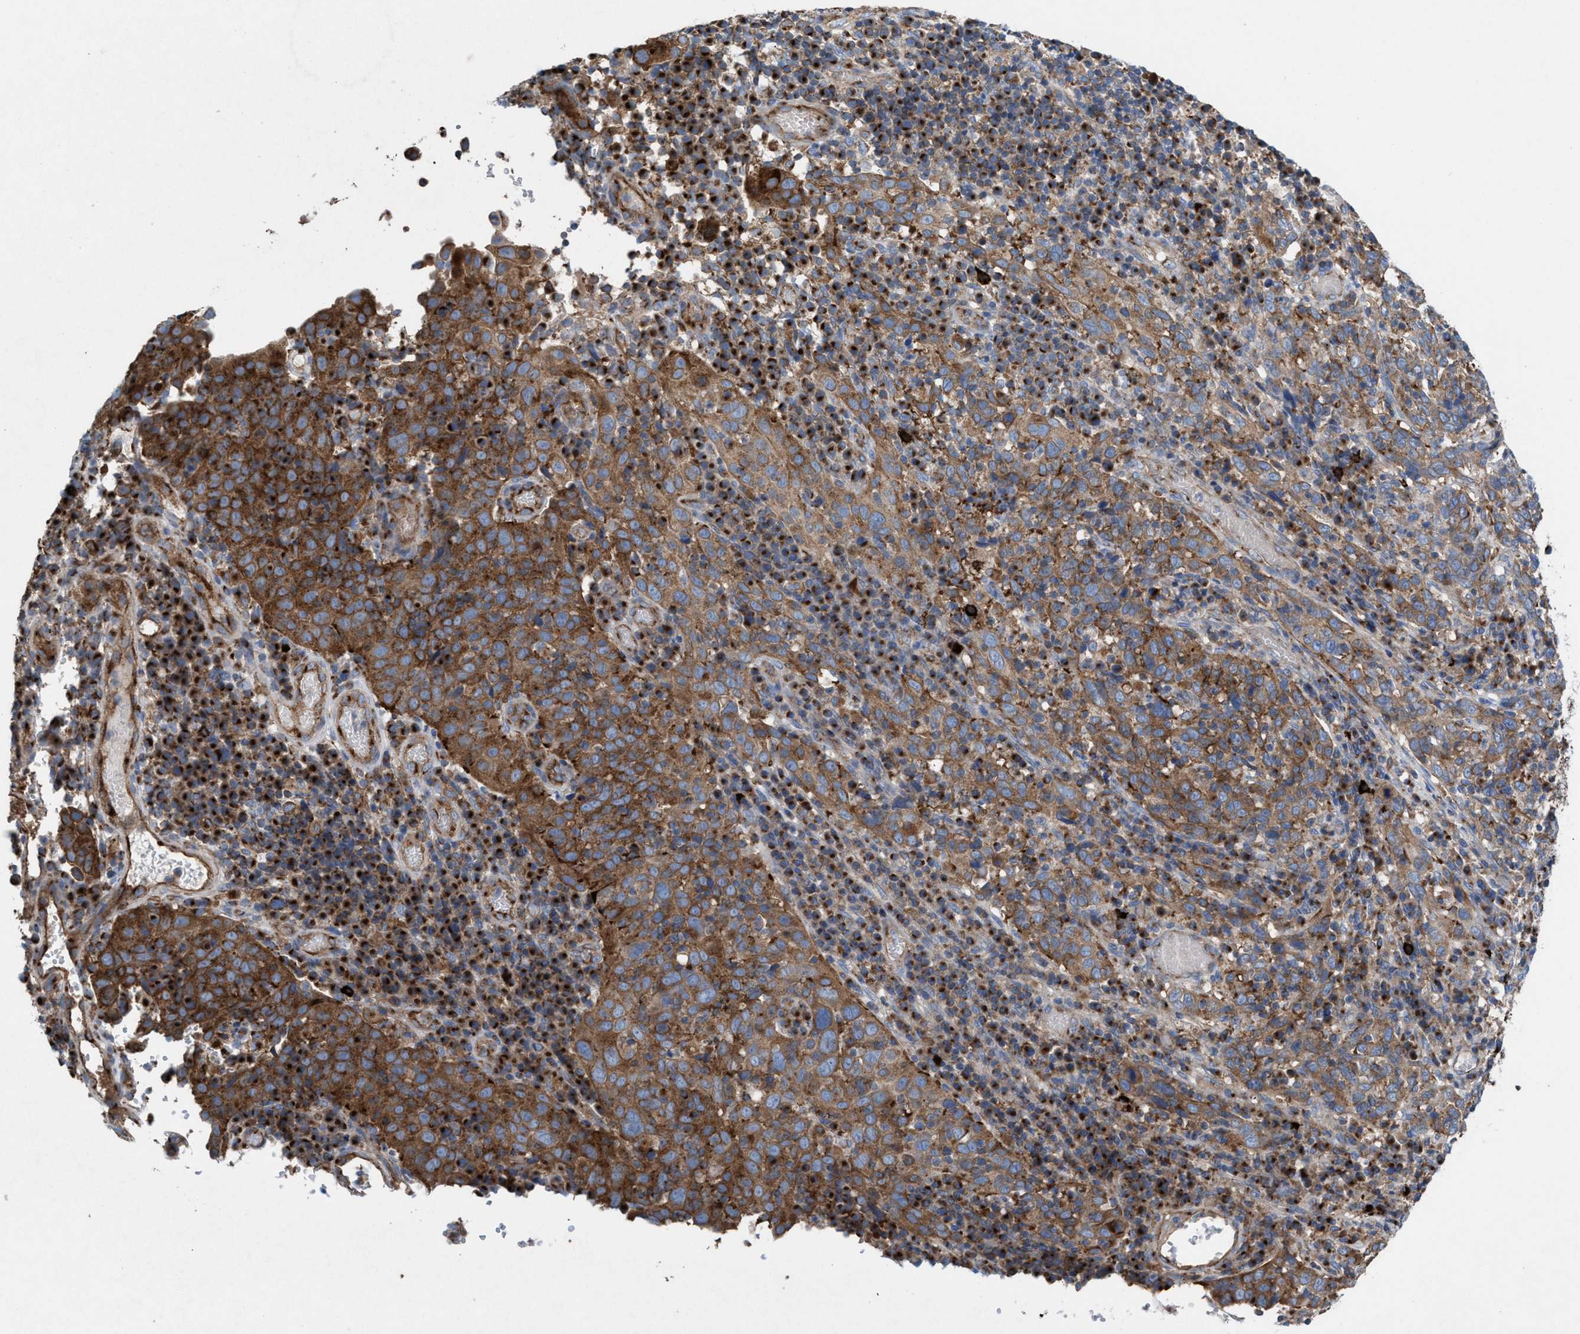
{"staining": {"intensity": "moderate", "quantity": ">75%", "location": "cytoplasmic/membranous"}, "tissue": "cervical cancer", "cell_type": "Tumor cells", "image_type": "cancer", "snomed": [{"axis": "morphology", "description": "Squamous cell carcinoma, NOS"}, {"axis": "topography", "description": "Cervix"}], "caption": "DAB (3,3'-diaminobenzidine) immunohistochemical staining of human cervical cancer exhibits moderate cytoplasmic/membranous protein staining in about >75% of tumor cells.", "gene": "NYAP1", "patient": {"sex": "female", "age": 46}}